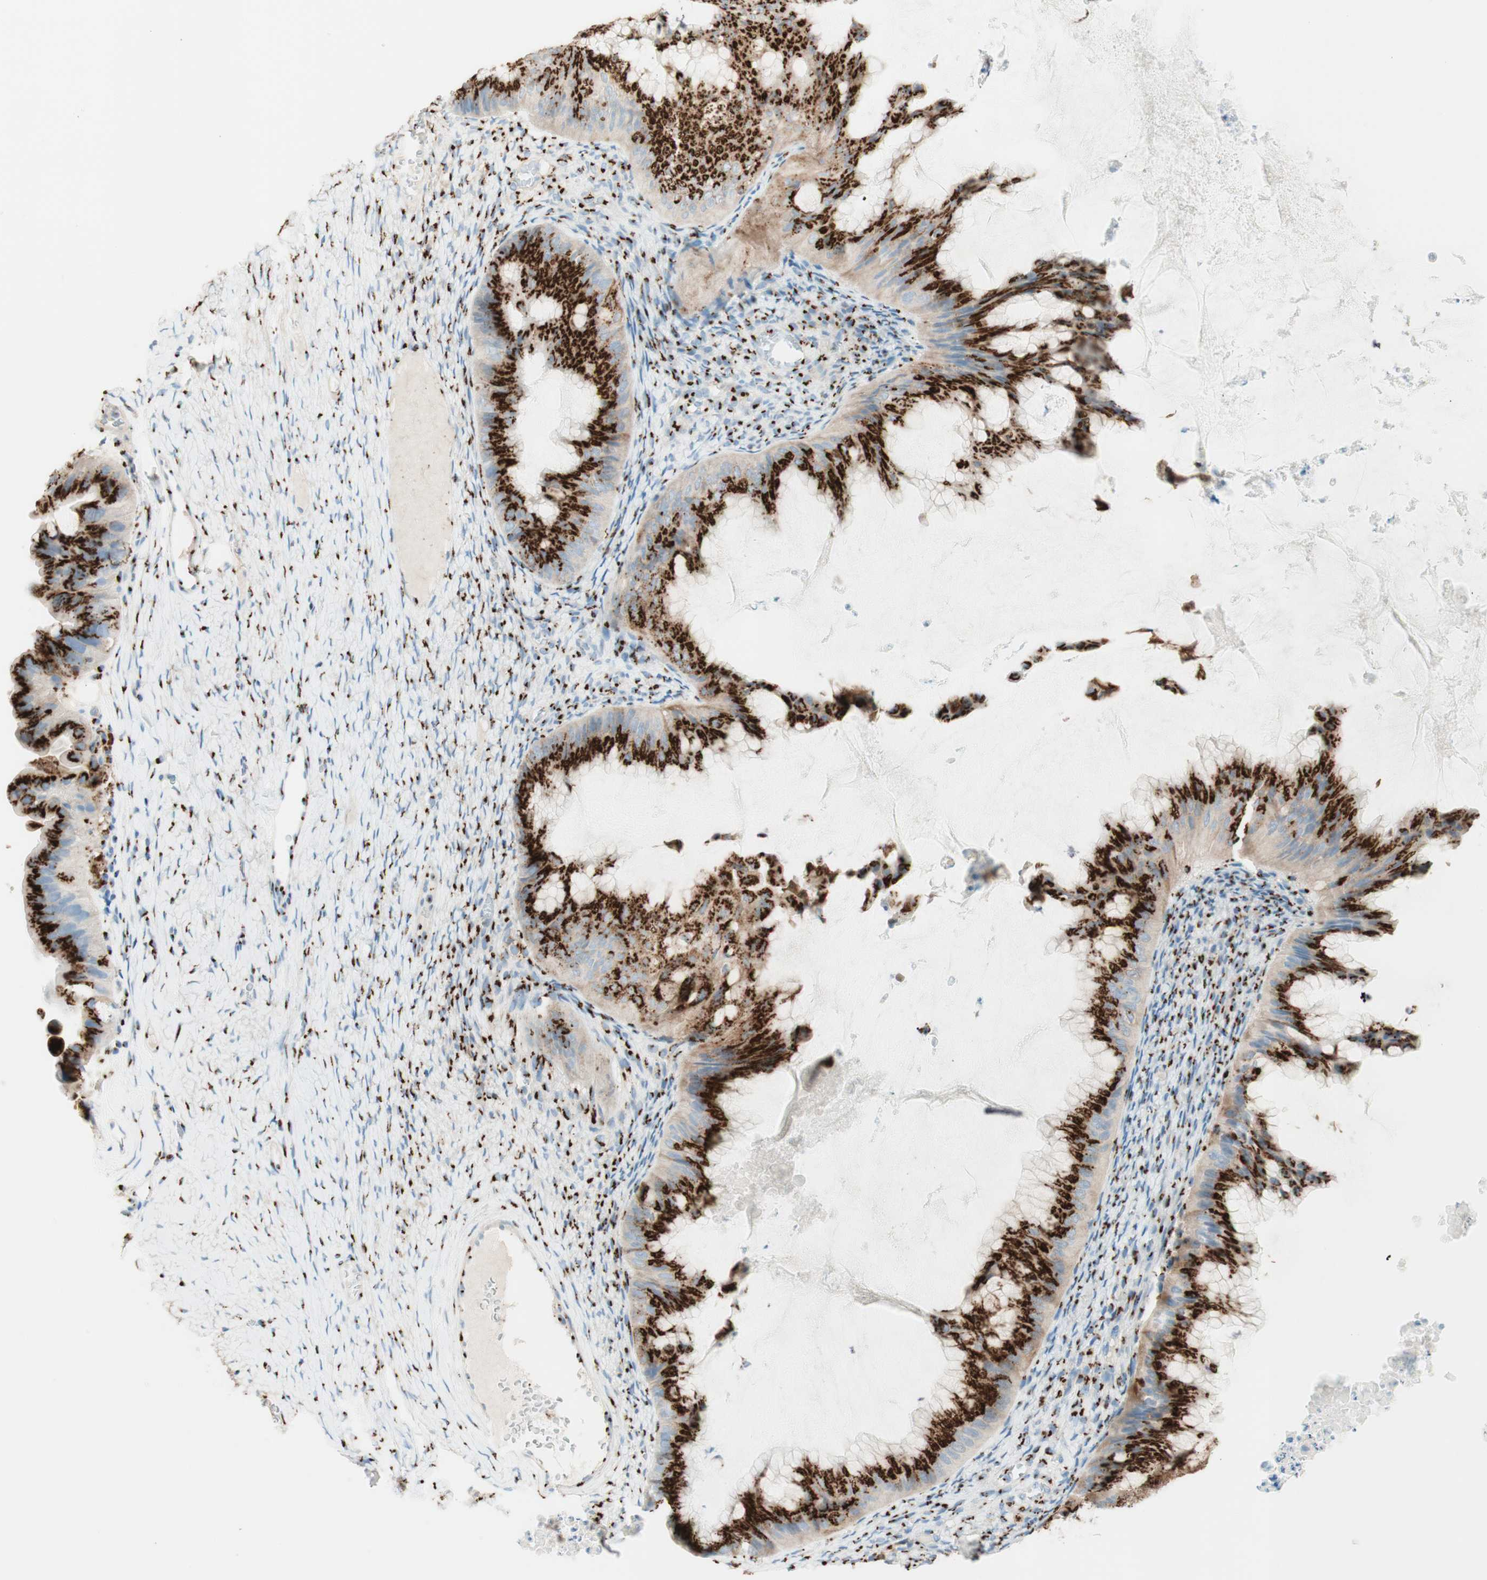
{"staining": {"intensity": "strong", "quantity": ">75%", "location": "cytoplasmic/membranous"}, "tissue": "ovarian cancer", "cell_type": "Tumor cells", "image_type": "cancer", "snomed": [{"axis": "morphology", "description": "Cystadenocarcinoma, mucinous, NOS"}, {"axis": "topography", "description": "Ovary"}], "caption": "Protein expression analysis of human ovarian mucinous cystadenocarcinoma reveals strong cytoplasmic/membranous expression in about >75% of tumor cells. The staining is performed using DAB brown chromogen to label protein expression. The nuclei are counter-stained blue using hematoxylin.", "gene": "GOLGB1", "patient": {"sex": "female", "age": 61}}